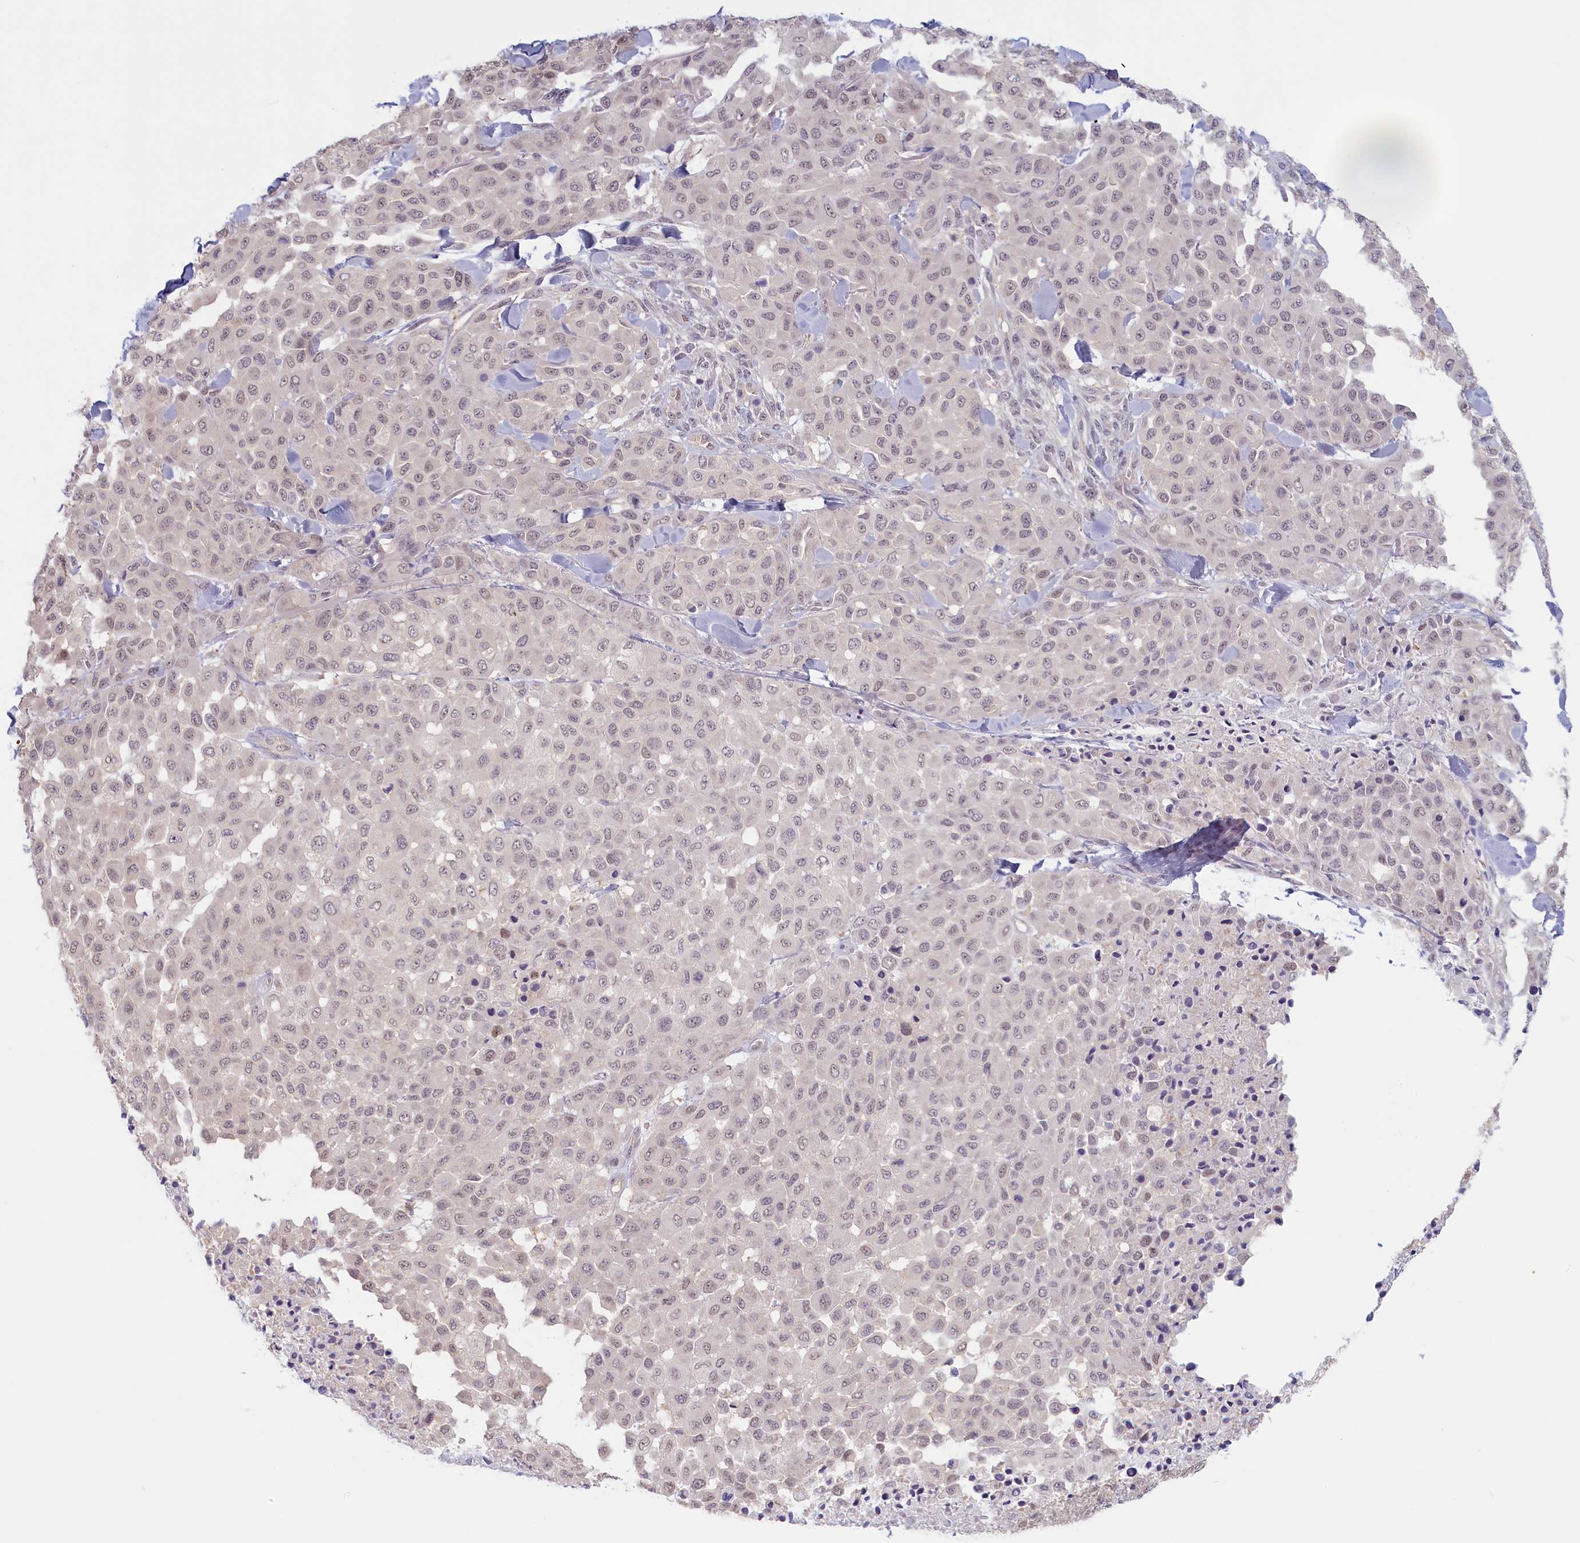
{"staining": {"intensity": "weak", "quantity": "25%-75%", "location": "nuclear"}, "tissue": "melanoma", "cell_type": "Tumor cells", "image_type": "cancer", "snomed": [{"axis": "morphology", "description": "Malignant melanoma, Metastatic site"}, {"axis": "topography", "description": "Skin"}], "caption": "Weak nuclear protein positivity is present in about 25%-75% of tumor cells in malignant melanoma (metastatic site).", "gene": "C19orf44", "patient": {"sex": "female", "age": 81}}